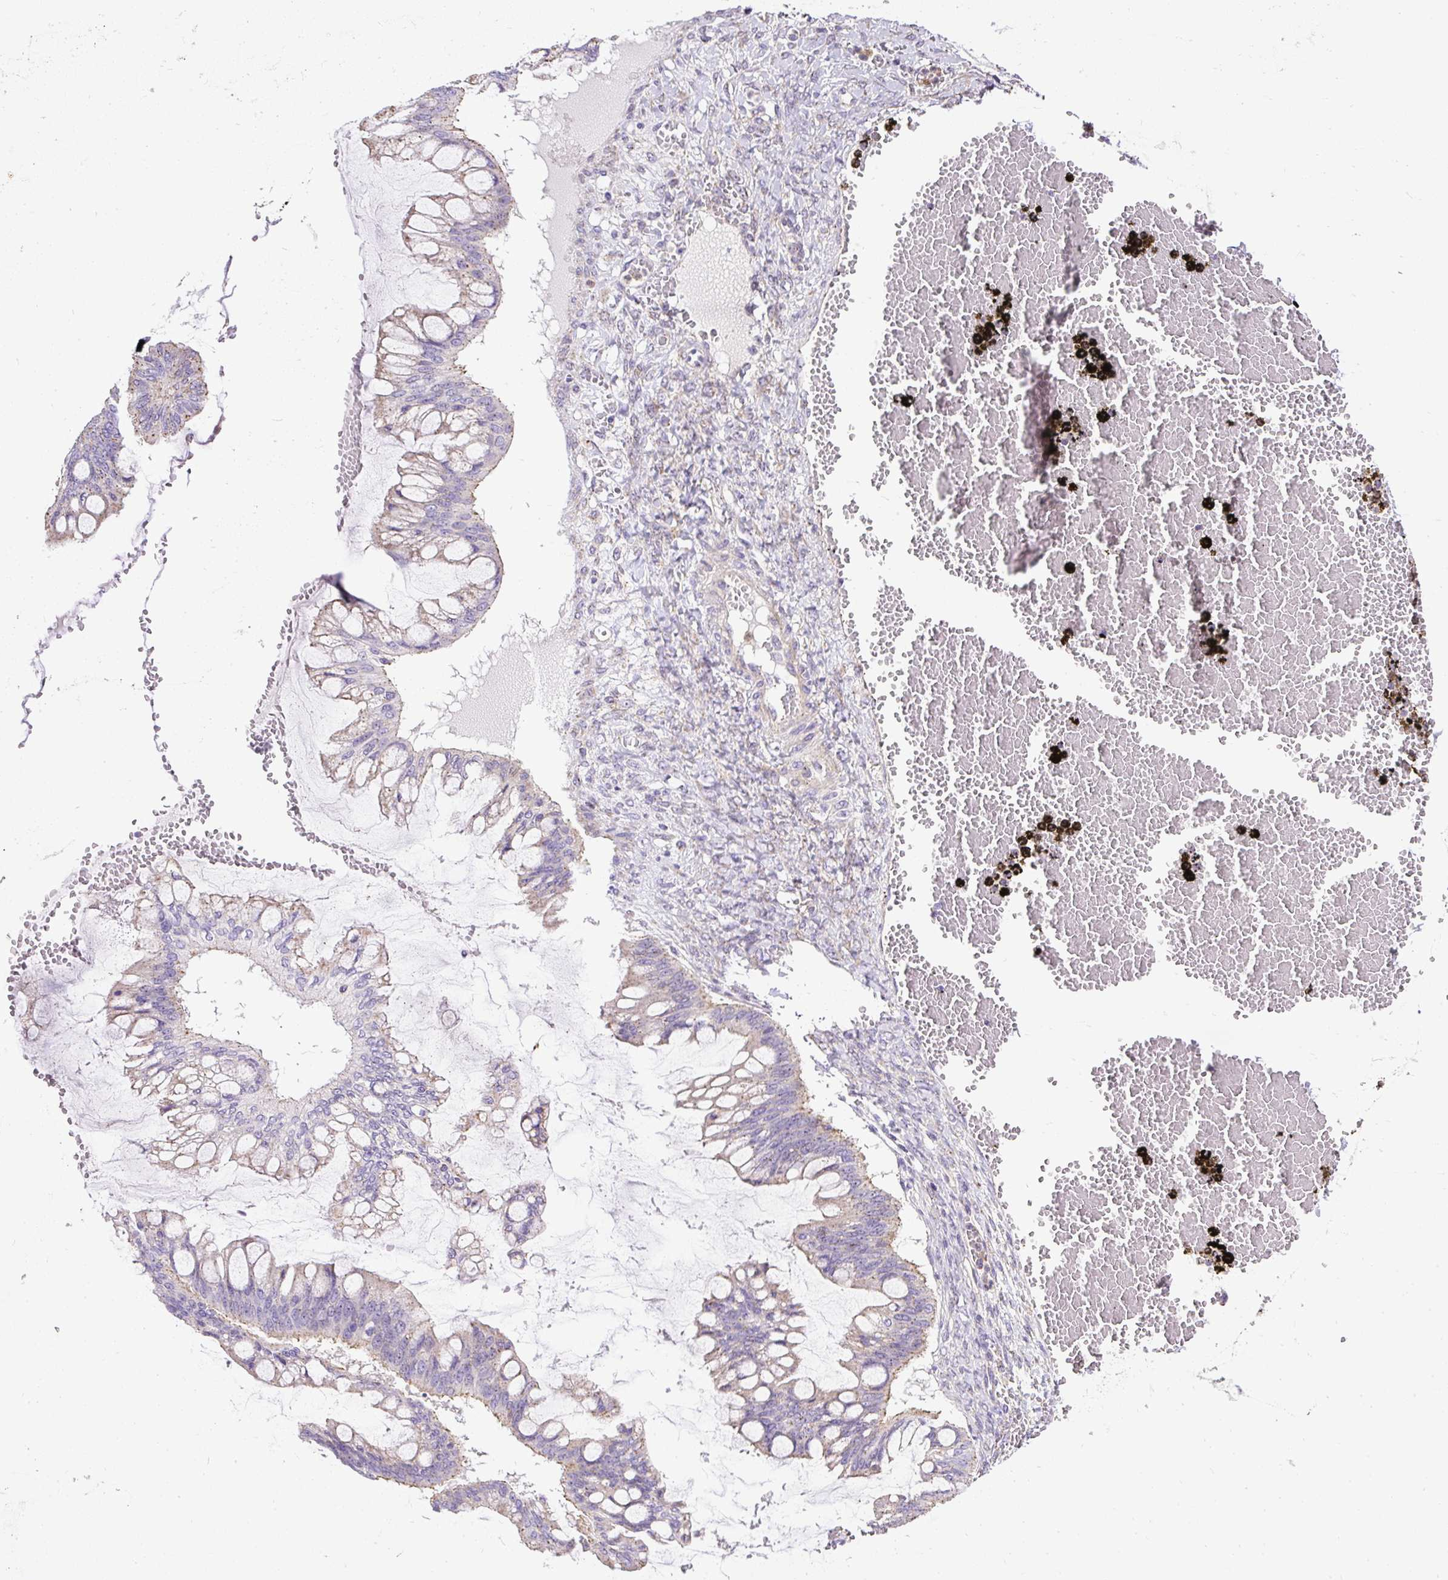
{"staining": {"intensity": "negative", "quantity": "none", "location": "none"}, "tissue": "ovarian cancer", "cell_type": "Tumor cells", "image_type": "cancer", "snomed": [{"axis": "morphology", "description": "Cystadenocarcinoma, mucinous, NOS"}, {"axis": "topography", "description": "Ovary"}], "caption": "Immunohistochemistry micrograph of neoplastic tissue: human ovarian cancer (mucinous cystadenocarcinoma) stained with DAB (3,3'-diaminobenzidine) displays no significant protein expression in tumor cells.", "gene": "CFAP47", "patient": {"sex": "female", "age": 73}}